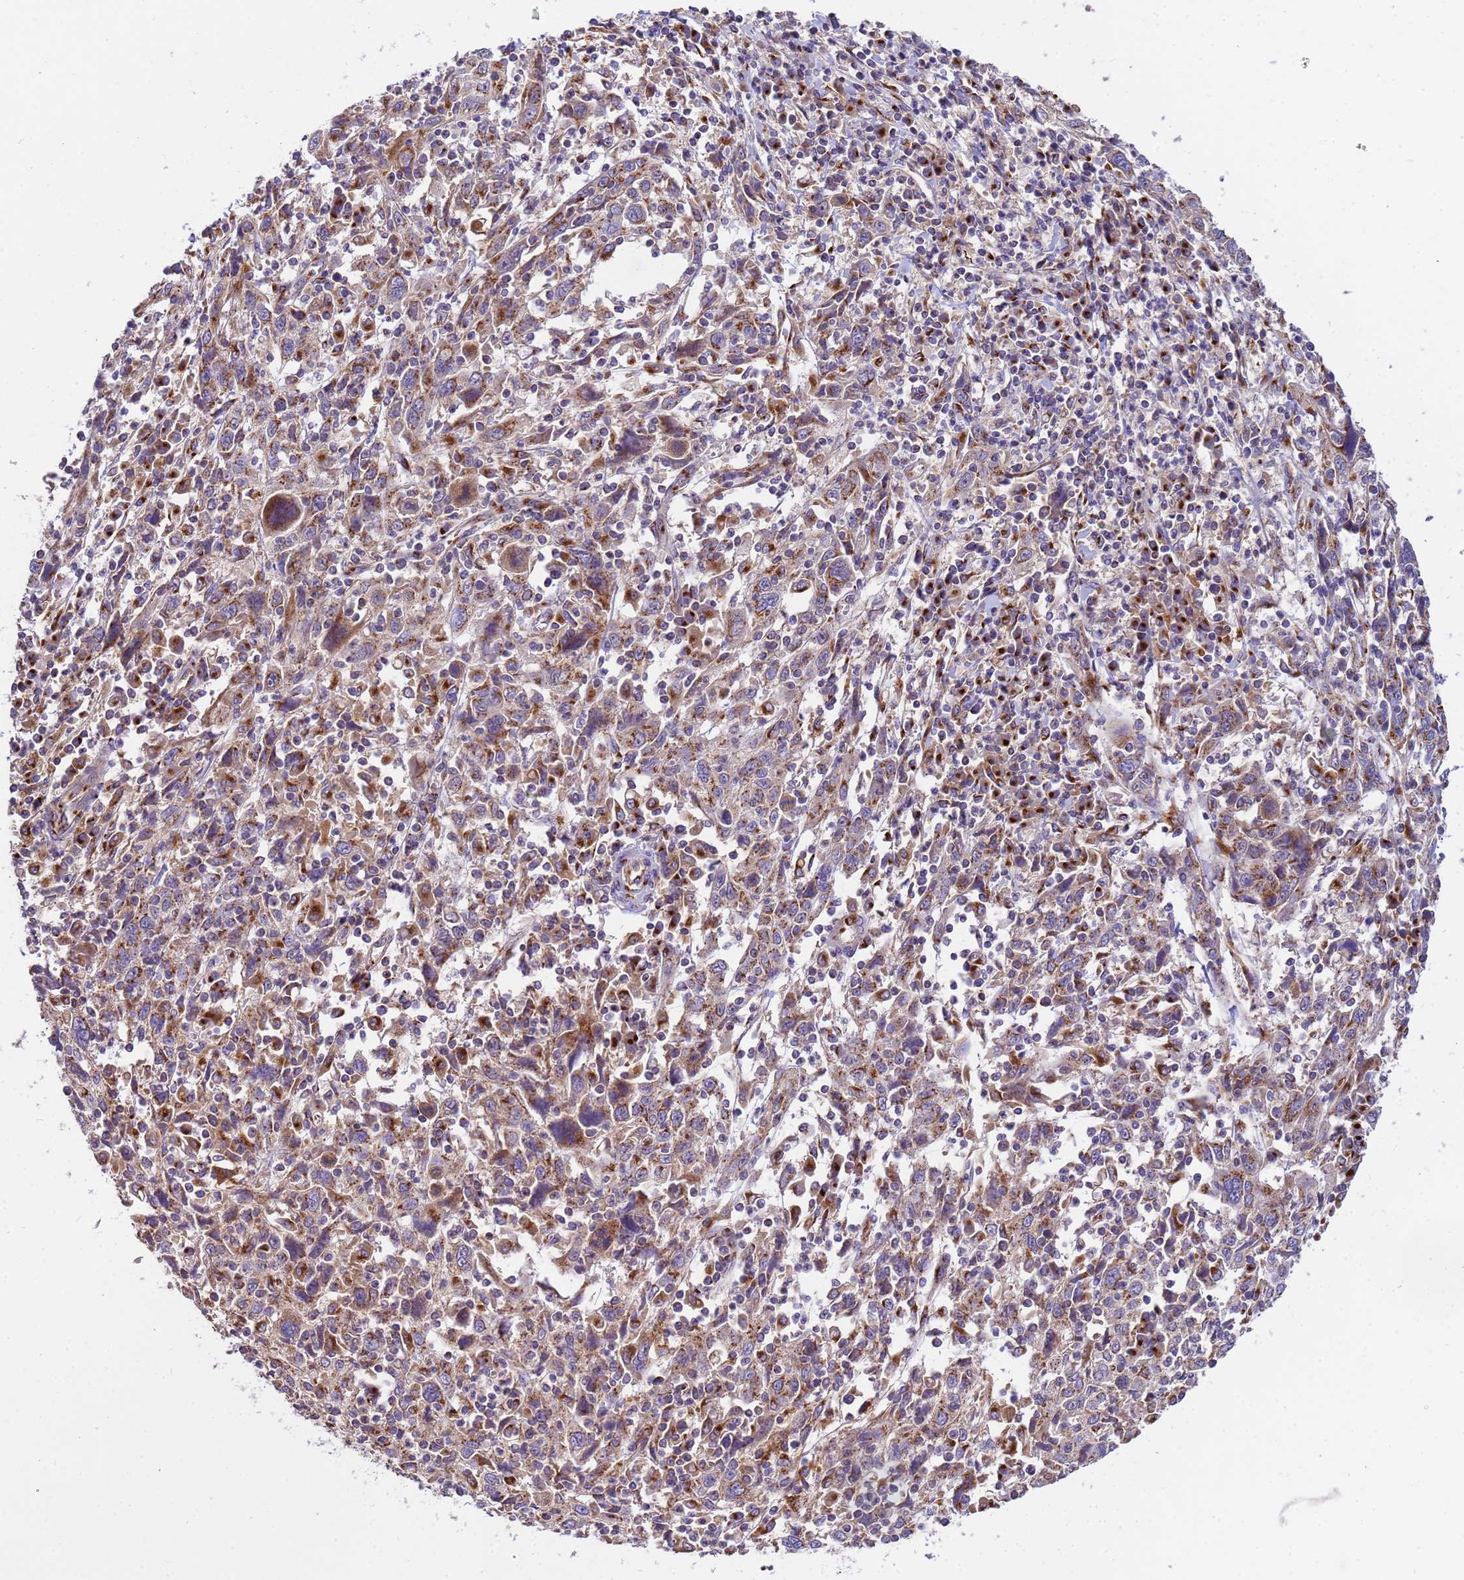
{"staining": {"intensity": "moderate", "quantity": ">75%", "location": "cytoplasmic/membranous"}, "tissue": "cervical cancer", "cell_type": "Tumor cells", "image_type": "cancer", "snomed": [{"axis": "morphology", "description": "Squamous cell carcinoma, NOS"}, {"axis": "topography", "description": "Cervix"}], "caption": "The photomicrograph displays staining of cervical squamous cell carcinoma, revealing moderate cytoplasmic/membranous protein positivity (brown color) within tumor cells.", "gene": "HPS3", "patient": {"sex": "female", "age": 46}}